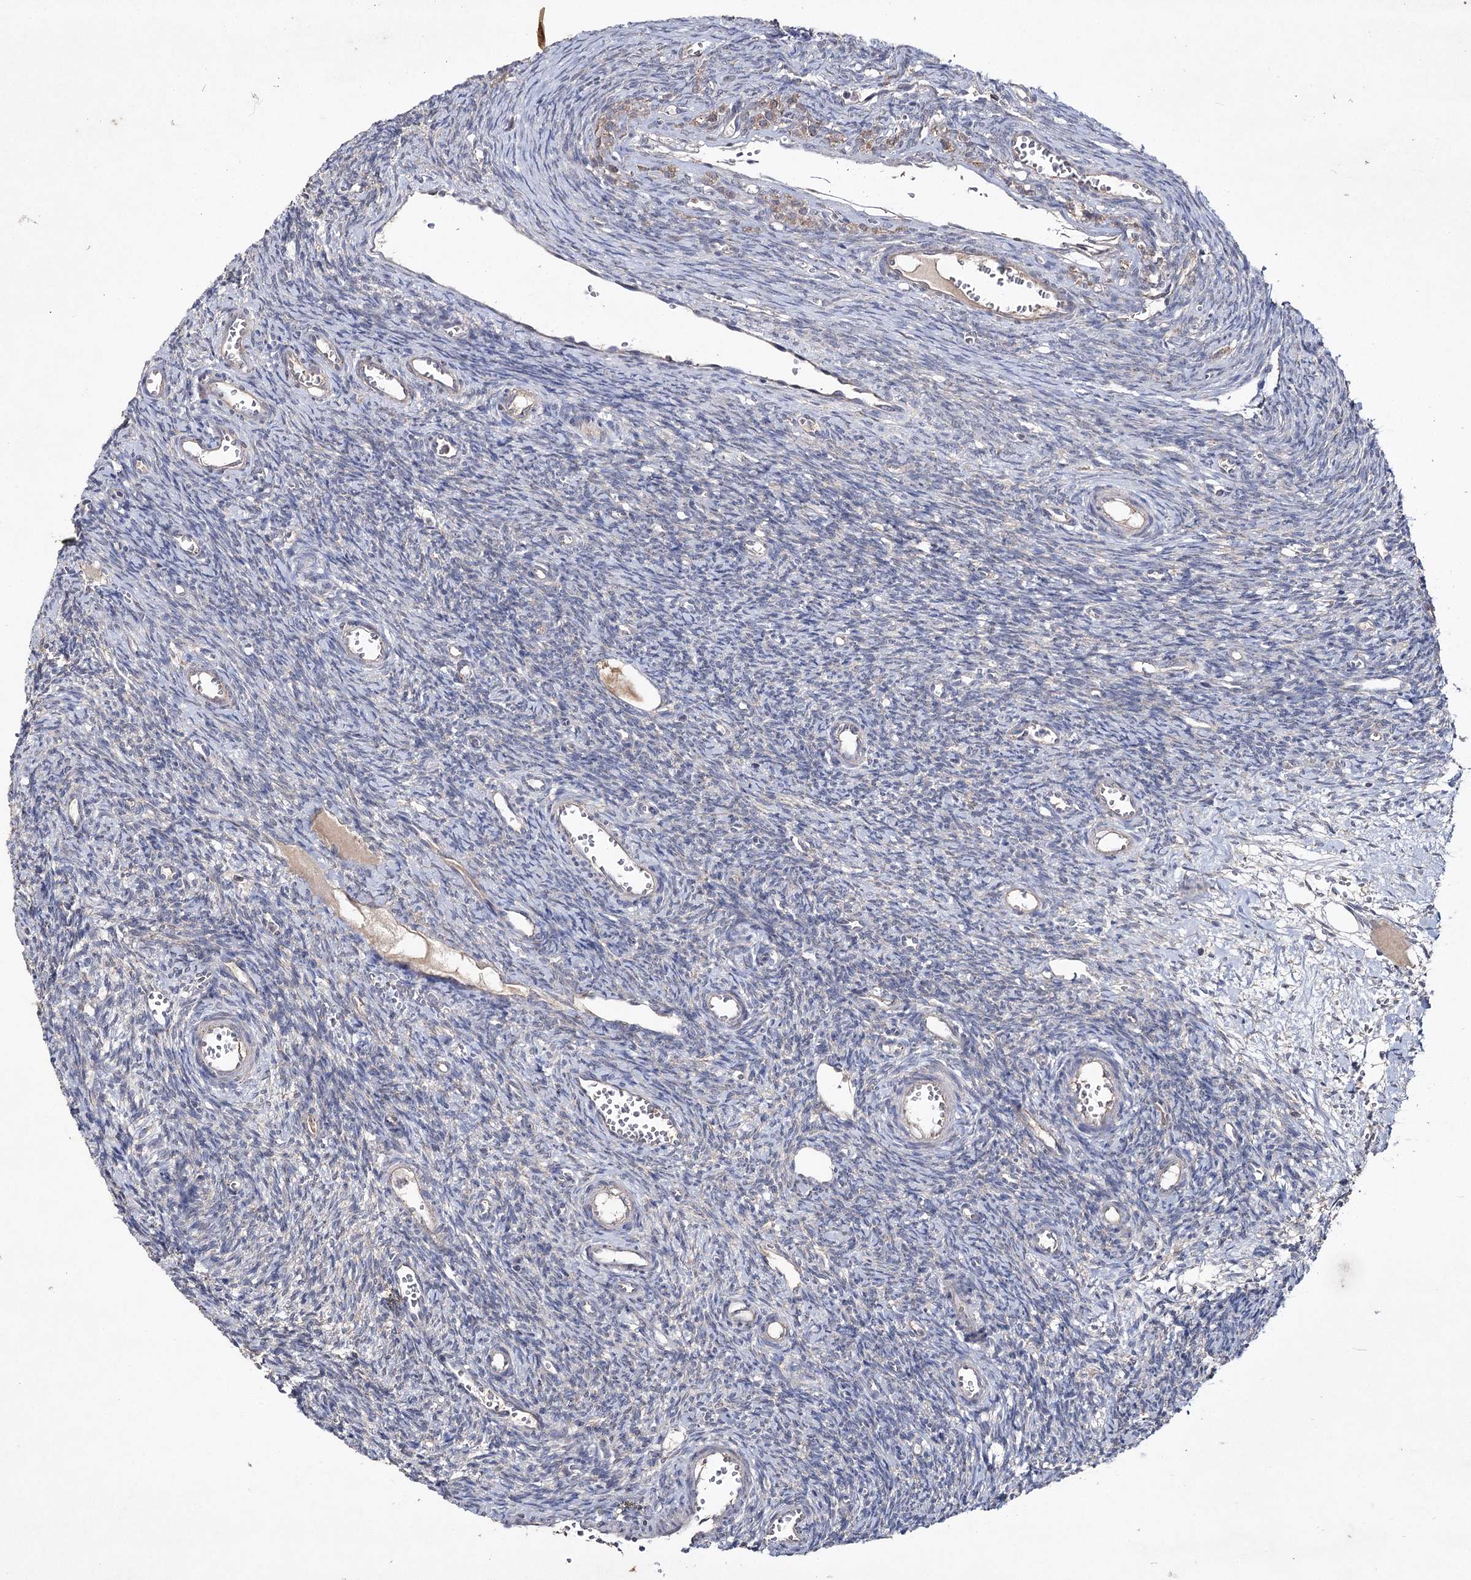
{"staining": {"intensity": "negative", "quantity": "none", "location": "none"}, "tissue": "ovary", "cell_type": "Ovarian stroma cells", "image_type": "normal", "snomed": [{"axis": "morphology", "description": "Normal tissue, NOS"}, {"axis": "topography", "description": "Ovary"}], "caption": "Immunohistochemistry (IHC) of unremarkable human ovary shows no staining in ovarian stroma cells. (DAB immunohistochemistry visualized using brightfield microscopy, high magnification).", "gene": "SEMA4G", "patient": {"sex": "female", "age": 39}}